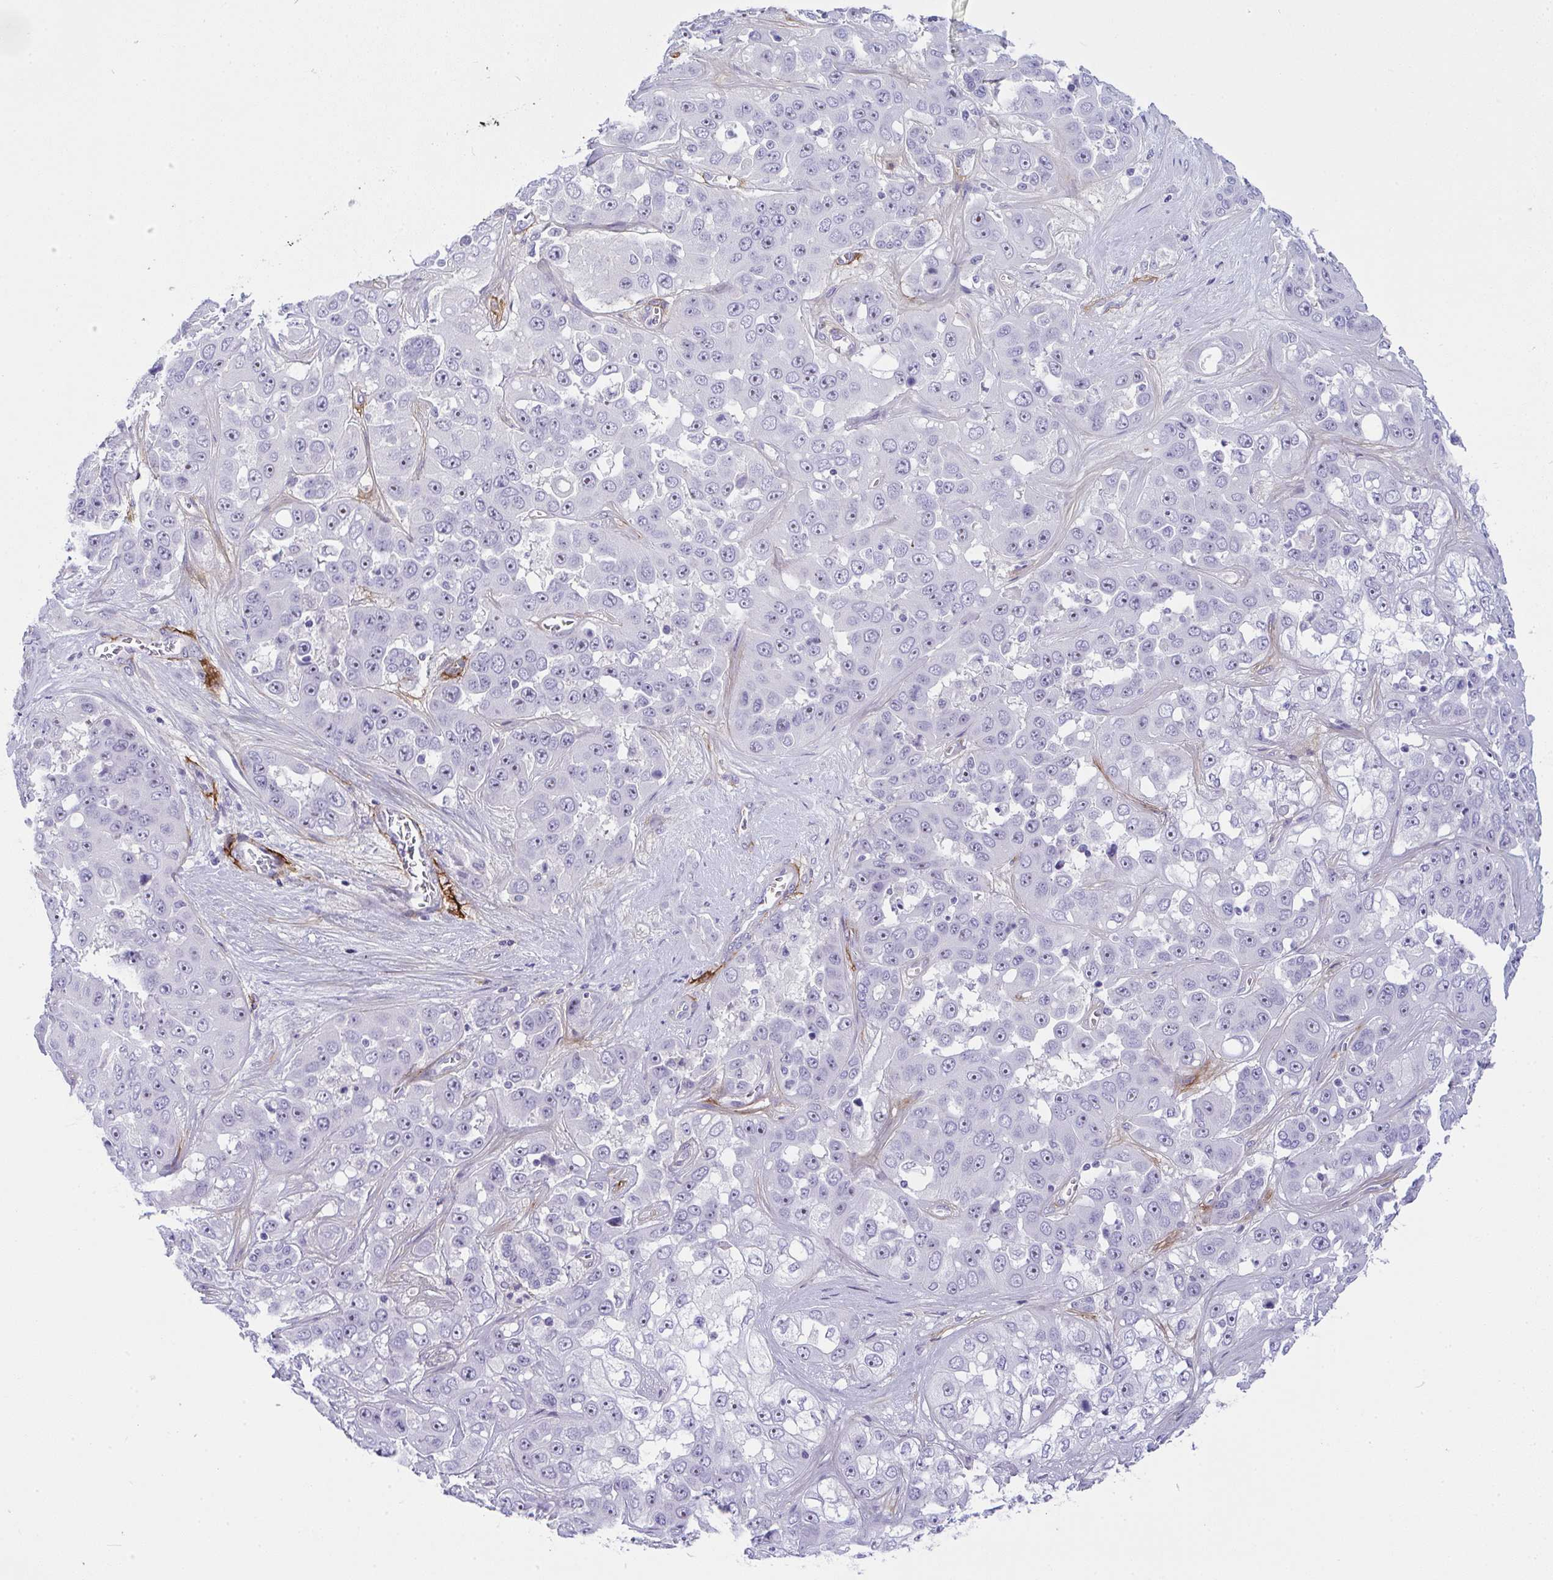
{"staining": {"intensity": "negative", "quantity": "none", "location": "none"}, "tissue": "liver cancer", "cell_type": "Tumor cells", "image_type": "cancer", "snomed": [{"axis": "morphology", "description": "Cholangiocarcinoma"}, {"axis": "topography", "description": "Liver"}], "caption": "DAB (3,3'-diaminobenzidine) immunohistochemical staining of liver cancer shows no significant expression in tumor cells.", "gene": "LHFPL6", "patient": {"sex": "female", "age": 52}}